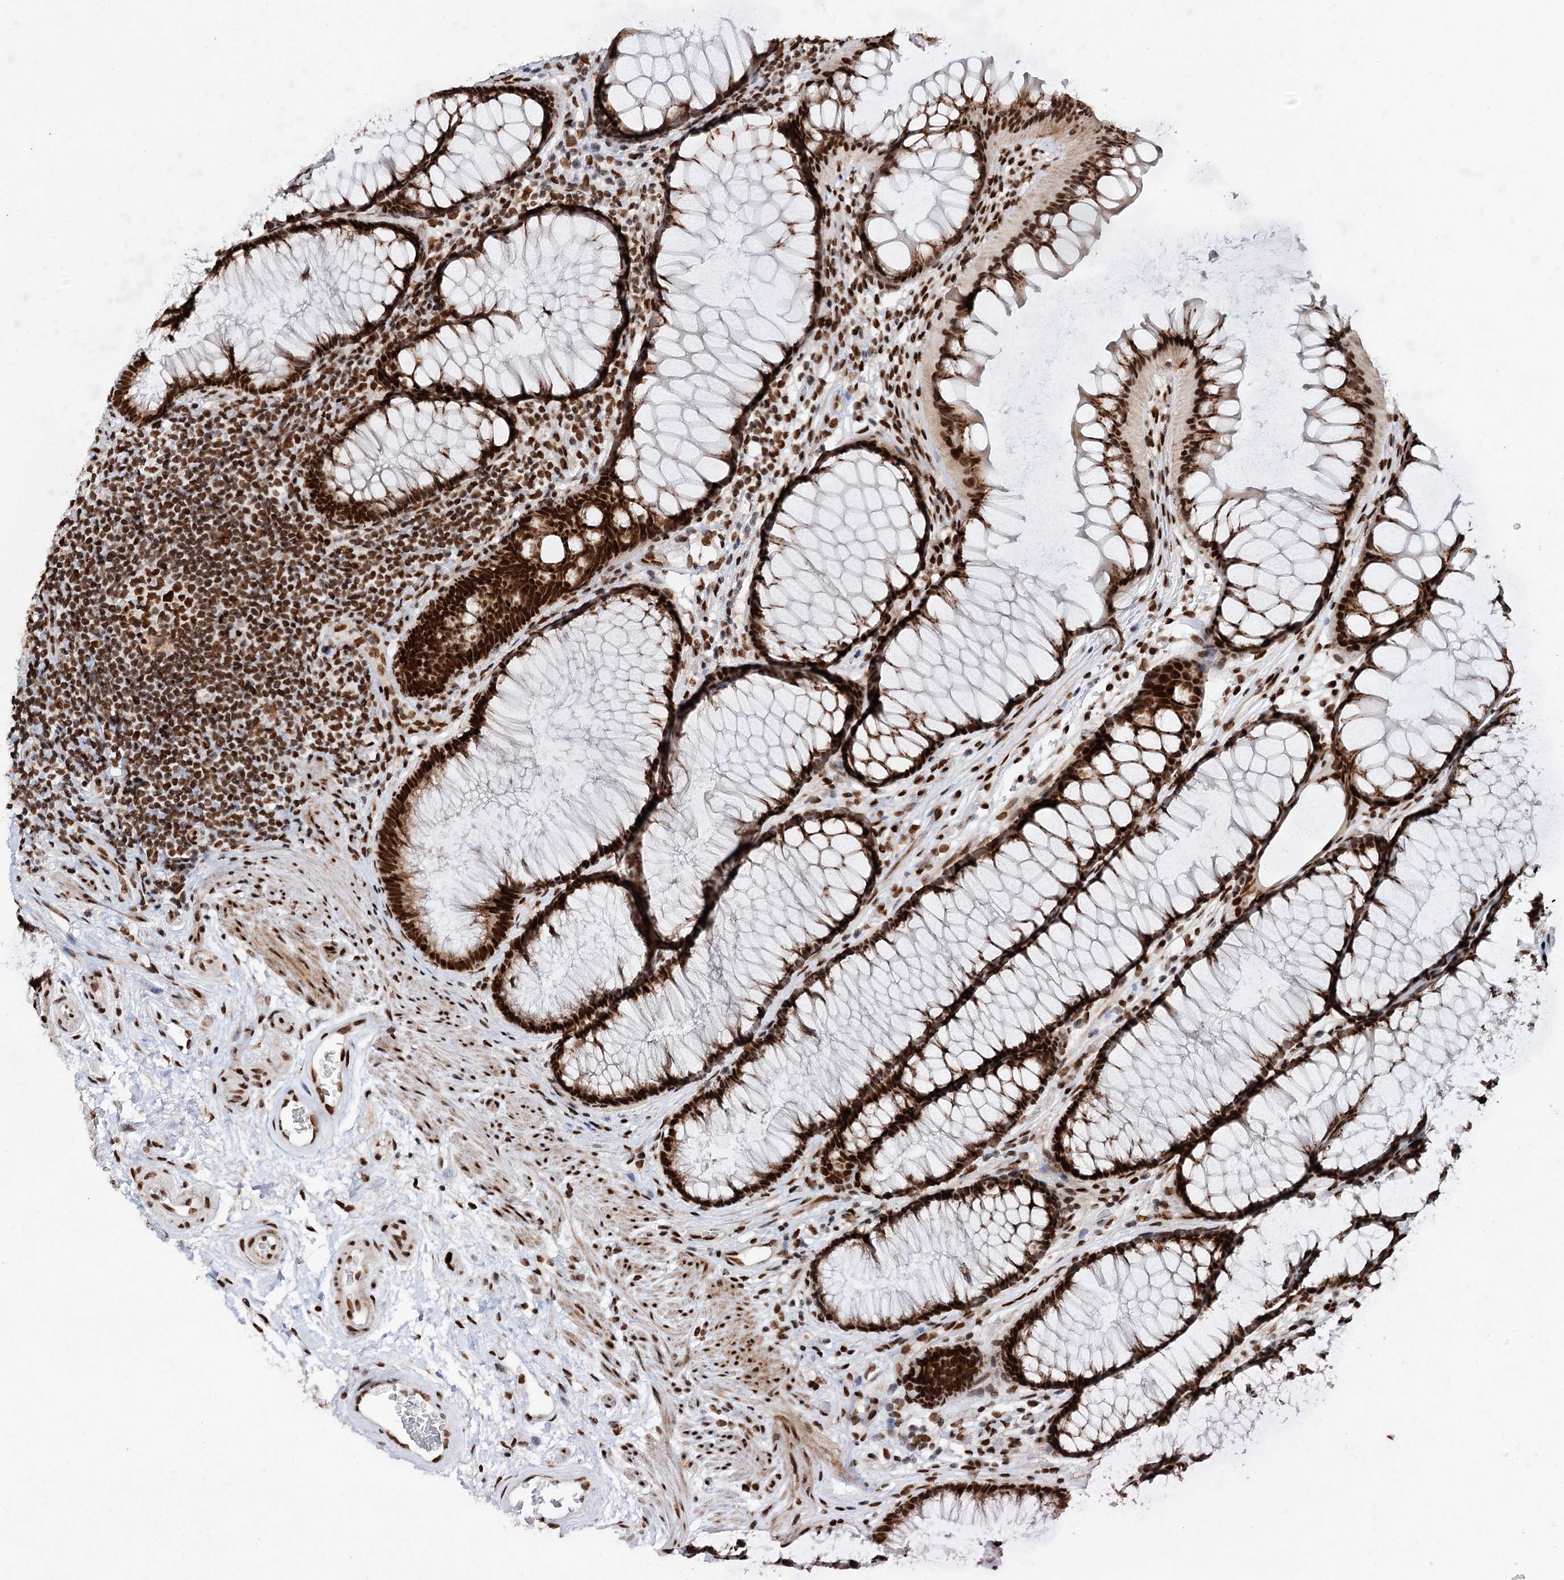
{"staining": {"intensity": "strong", "quantity": ">75%", "location": "nuclear"}, "tissue": "colon", "cell_type": "Endothelial cells", "image_type": "normal", "snomed": [{"axis": "morphology", "description": "Normal tissue, NOS"}, {"axis": "topography", "description": "Colon"}], "caption": "Human colon stained for a protein (brown) exhibits strong nuclear positive expression in approximately >75% of endothelial cells.", "gene": "MATR3", "patient": {"sex": "female", "age": 82}}